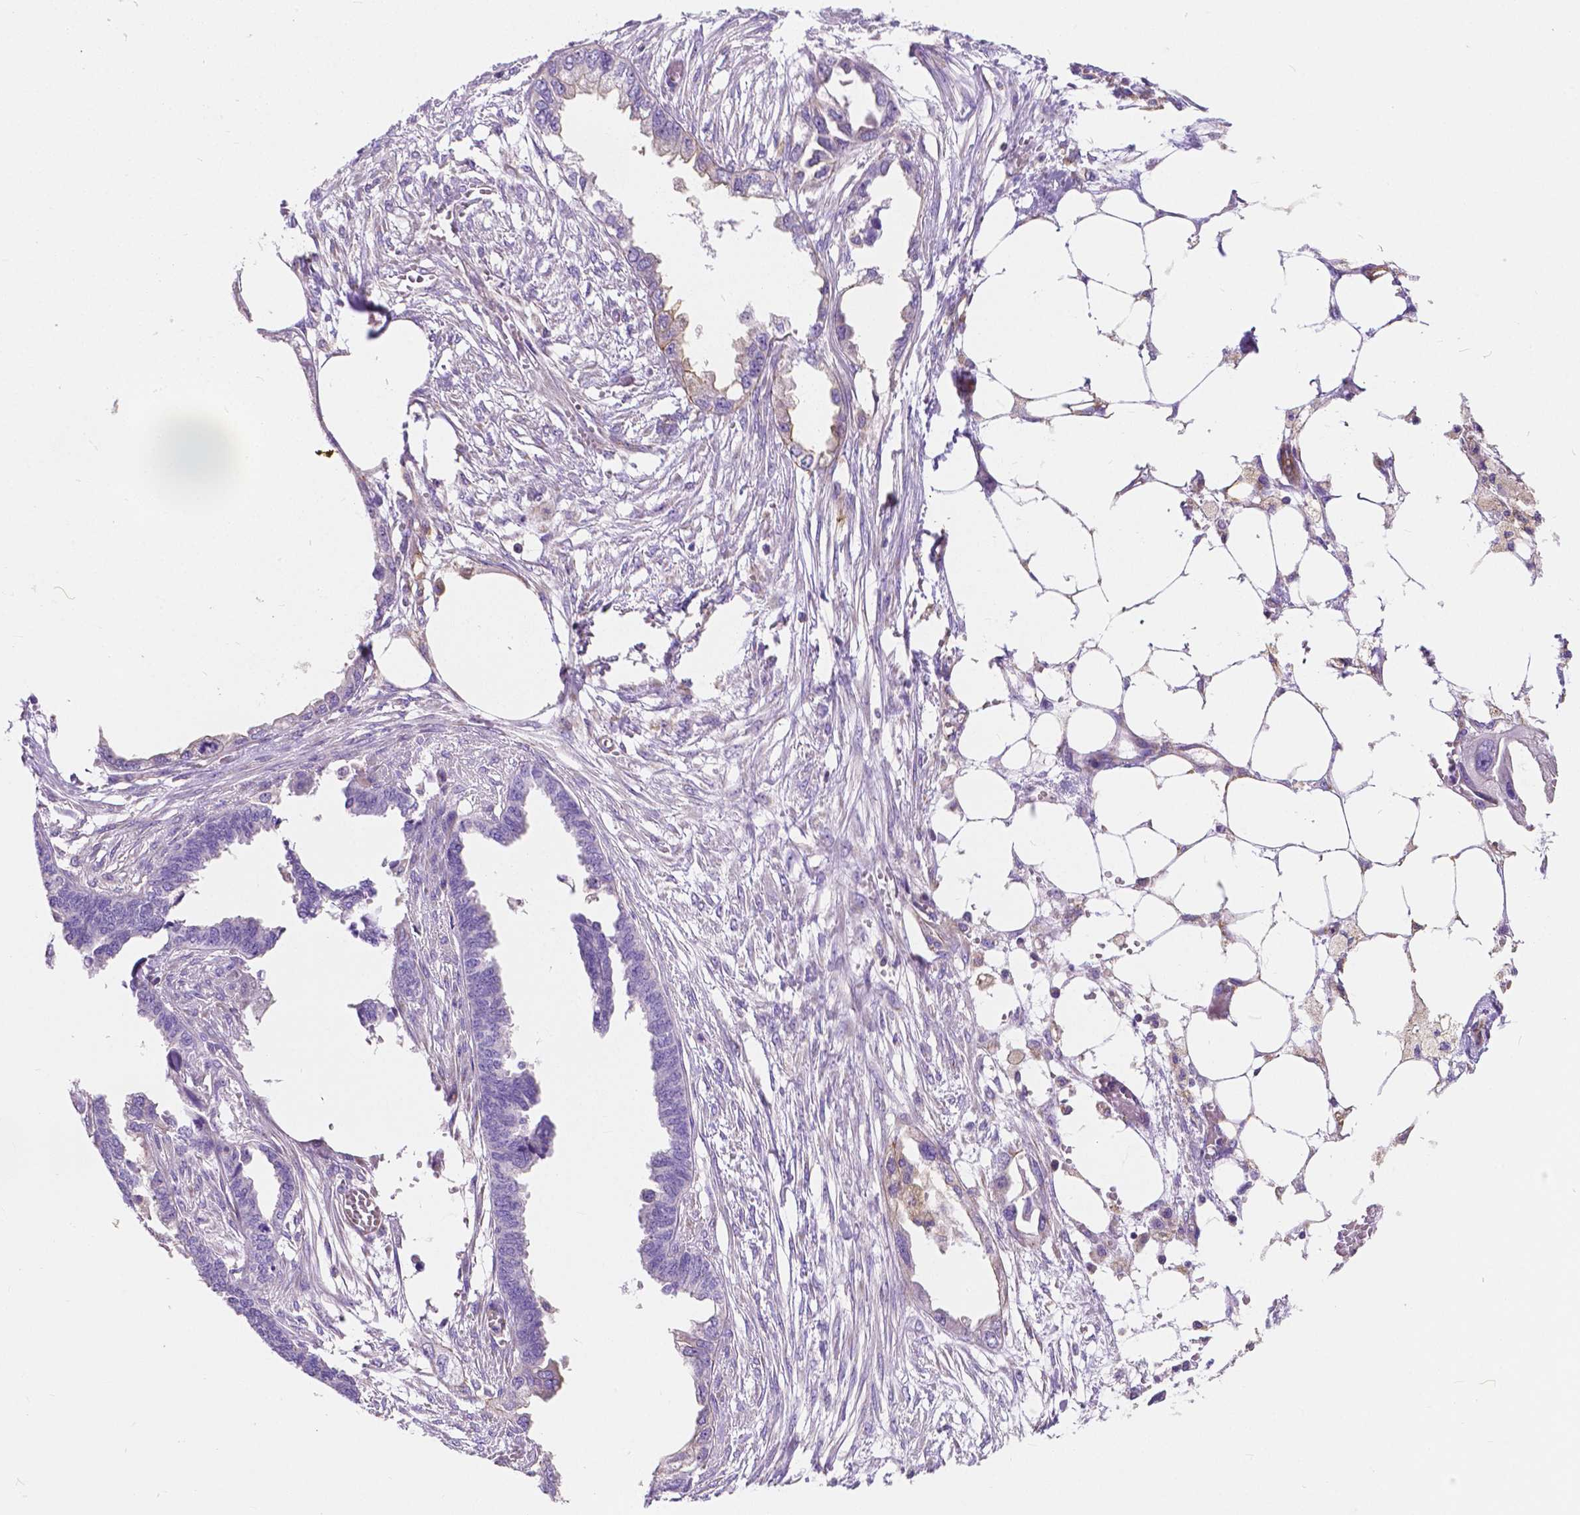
{"staining": {"intensity": "negative", "quantity": "none", "location": "none"}, "tissue": "endometrial cancer", "cell_type": "Tumor cells", "image_type": "cancer", "snomed": [{"axis": "morphology", "description": "Adenocarcinoma, NOS"}, {"axis": "morphology", "description": "Adenocarcinoma, metastatic, NOS"}, {"axis": "topography", "description": "Adipose tissue"}, {"axis": "topography", "description": "Endometrium"}], "caption": "Immunohistochemical staining of endometrial cancer (metastatic adenocarcinoma) reveals no significant expression in tumor cells.", "gene": "RAB20", "patient": {"sex": "female", "age": 67}}